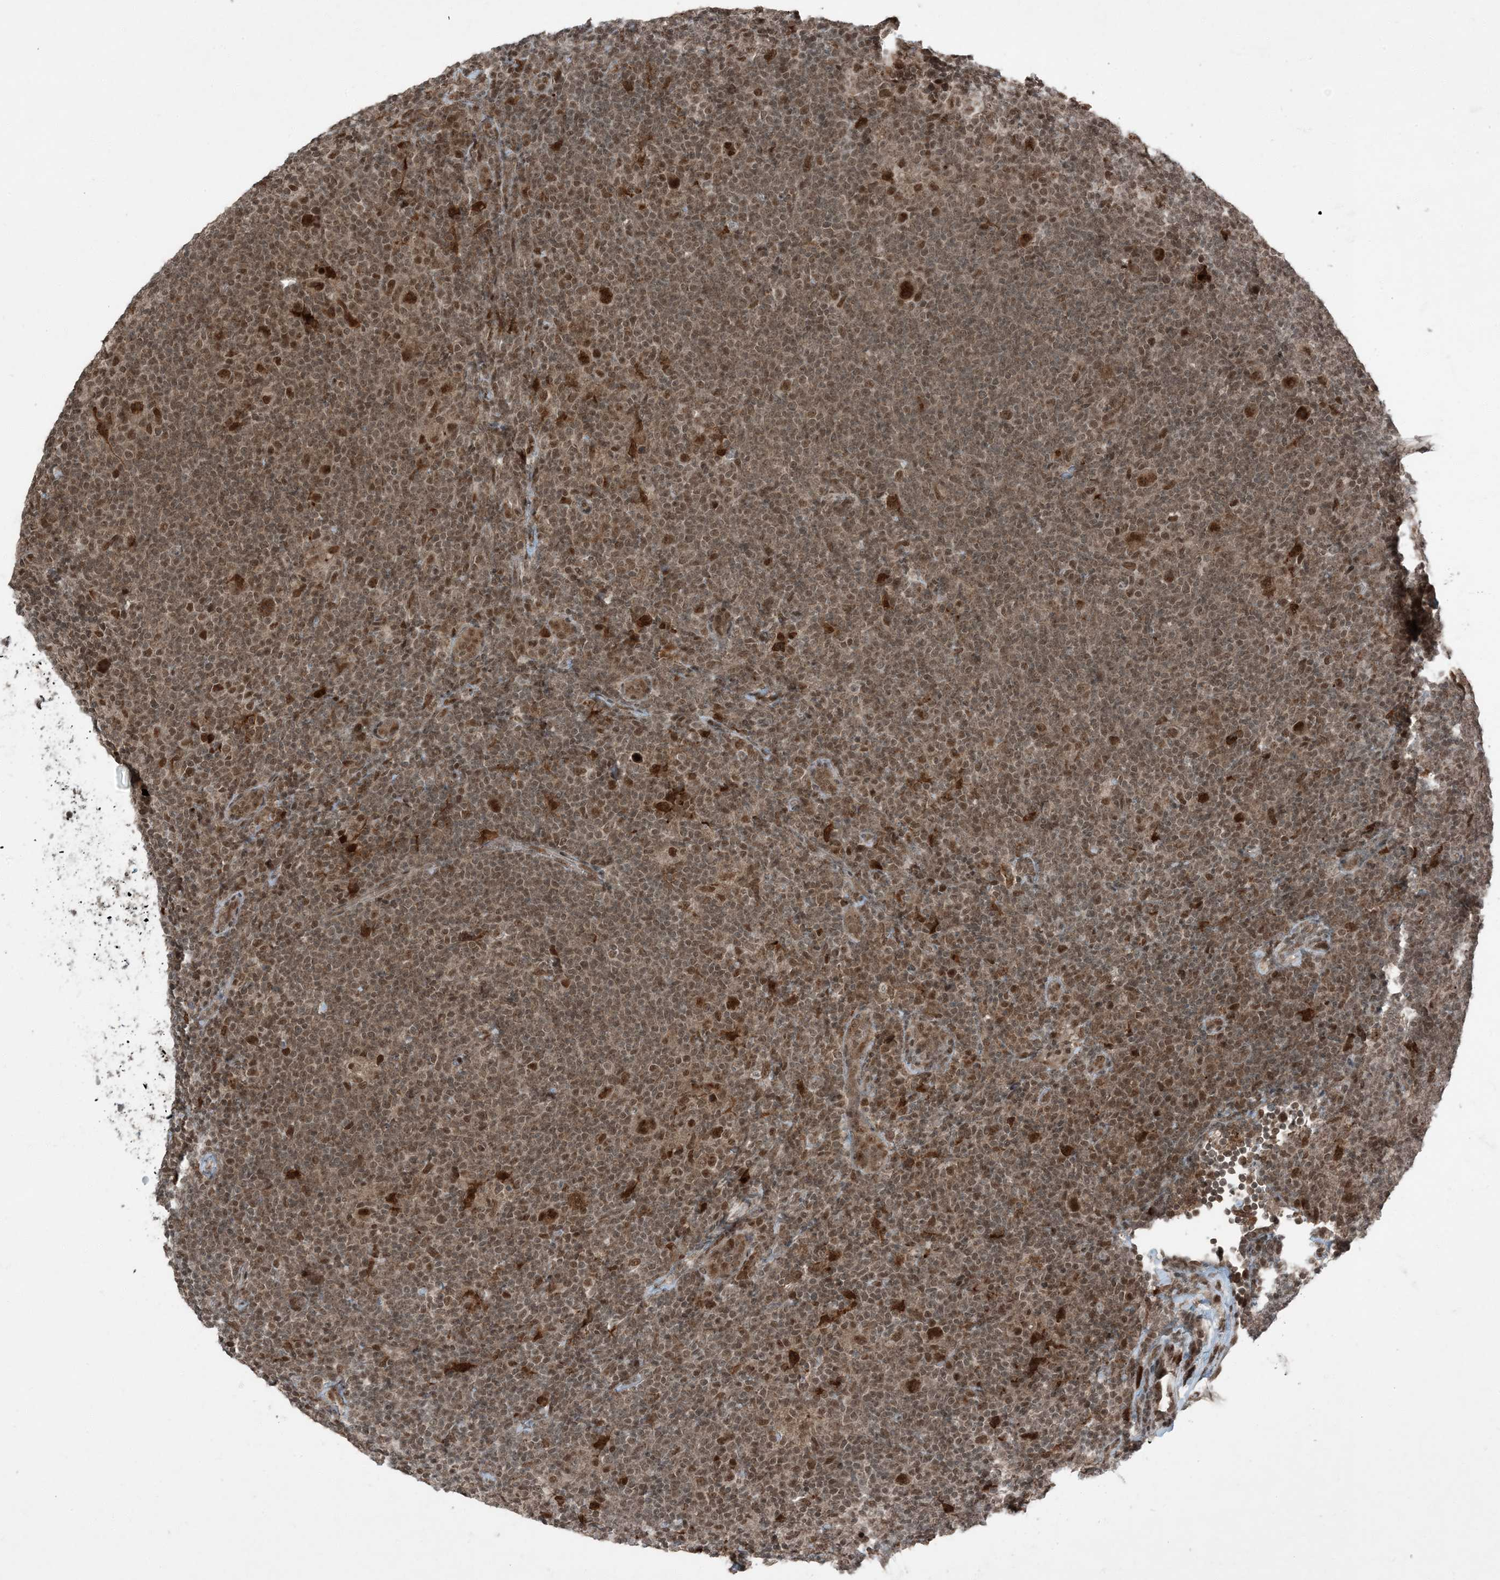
{"staining": {"intensity": "strong", "quantity": ">75%", "location": "nuclear"}, "tissue": "lymphoma", "cell_type": "Tumor cells", "image_type": "cancer", "snomed": [{"axis": "morphology", "description": "Hodgkin's disease, NOS"}, {"axis": "topography", "description": "Lymph node"}], "caption": "Lymphoma stained with a brown dye demonstrates strong nuclear positive expression in about >75% of tumor cells.", "gene": "TRAPPC12", "patient": {"sex": "female", "age": 57}}